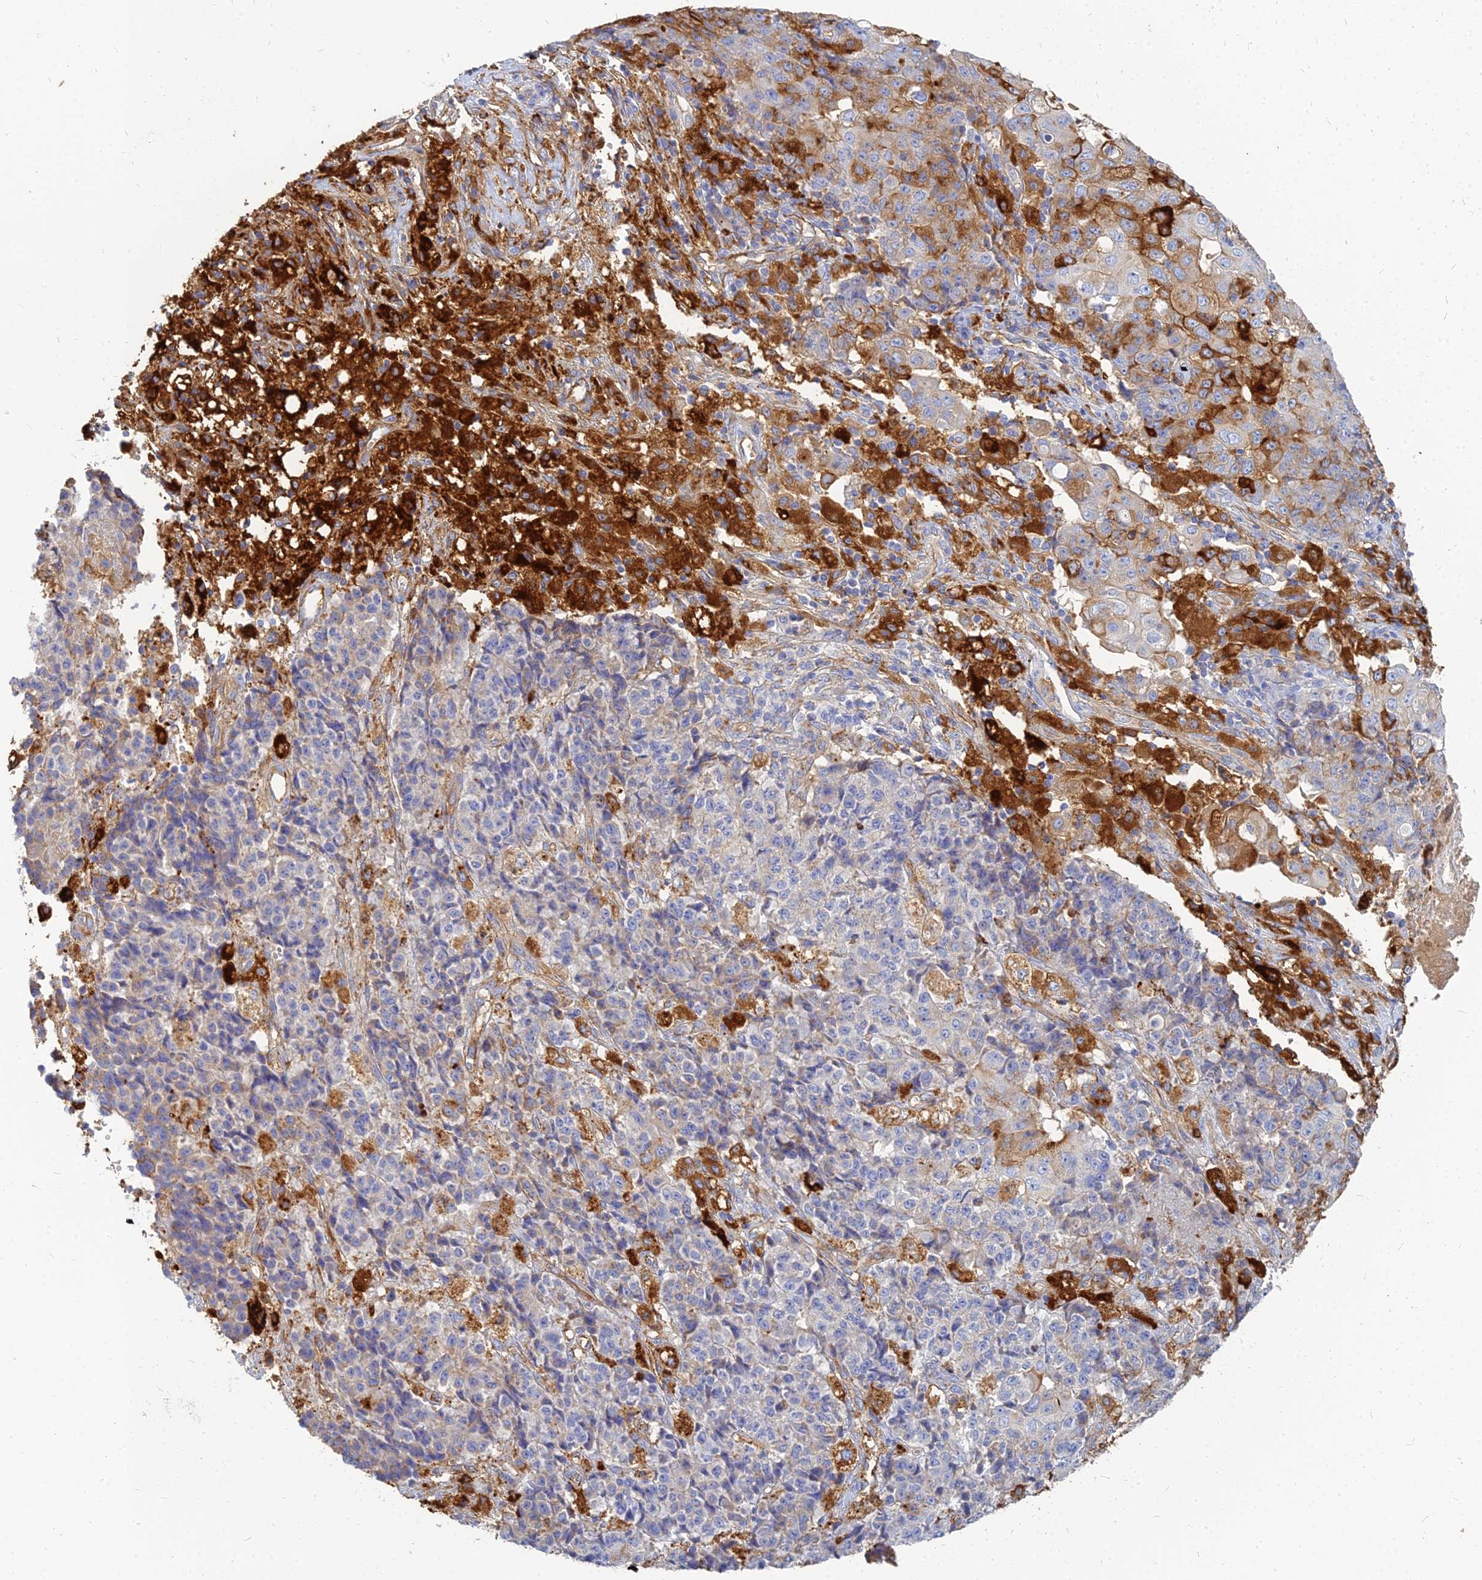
{"staining": {"intensity": "strong", "quantity": "25%-75%", "location": "cytoplasmic/membranous"}, "tissue": "ovarian cancer", "cell_type": "Tumor cells", "image_type": "cancer", "snomed": [{"axis": "morphology", "description": "Carcinoma, endometroid"}, {"axis": "topography", "description": "Ovary"}], "caption": "Protein expression analysis of endometroid carcinoma (ovarian) displays strong cytoplasmic/membranous expression in about 25%-75% of tumor cells.", "gene": "VAT1", "patient": {"sex": "female", "age": 42}}